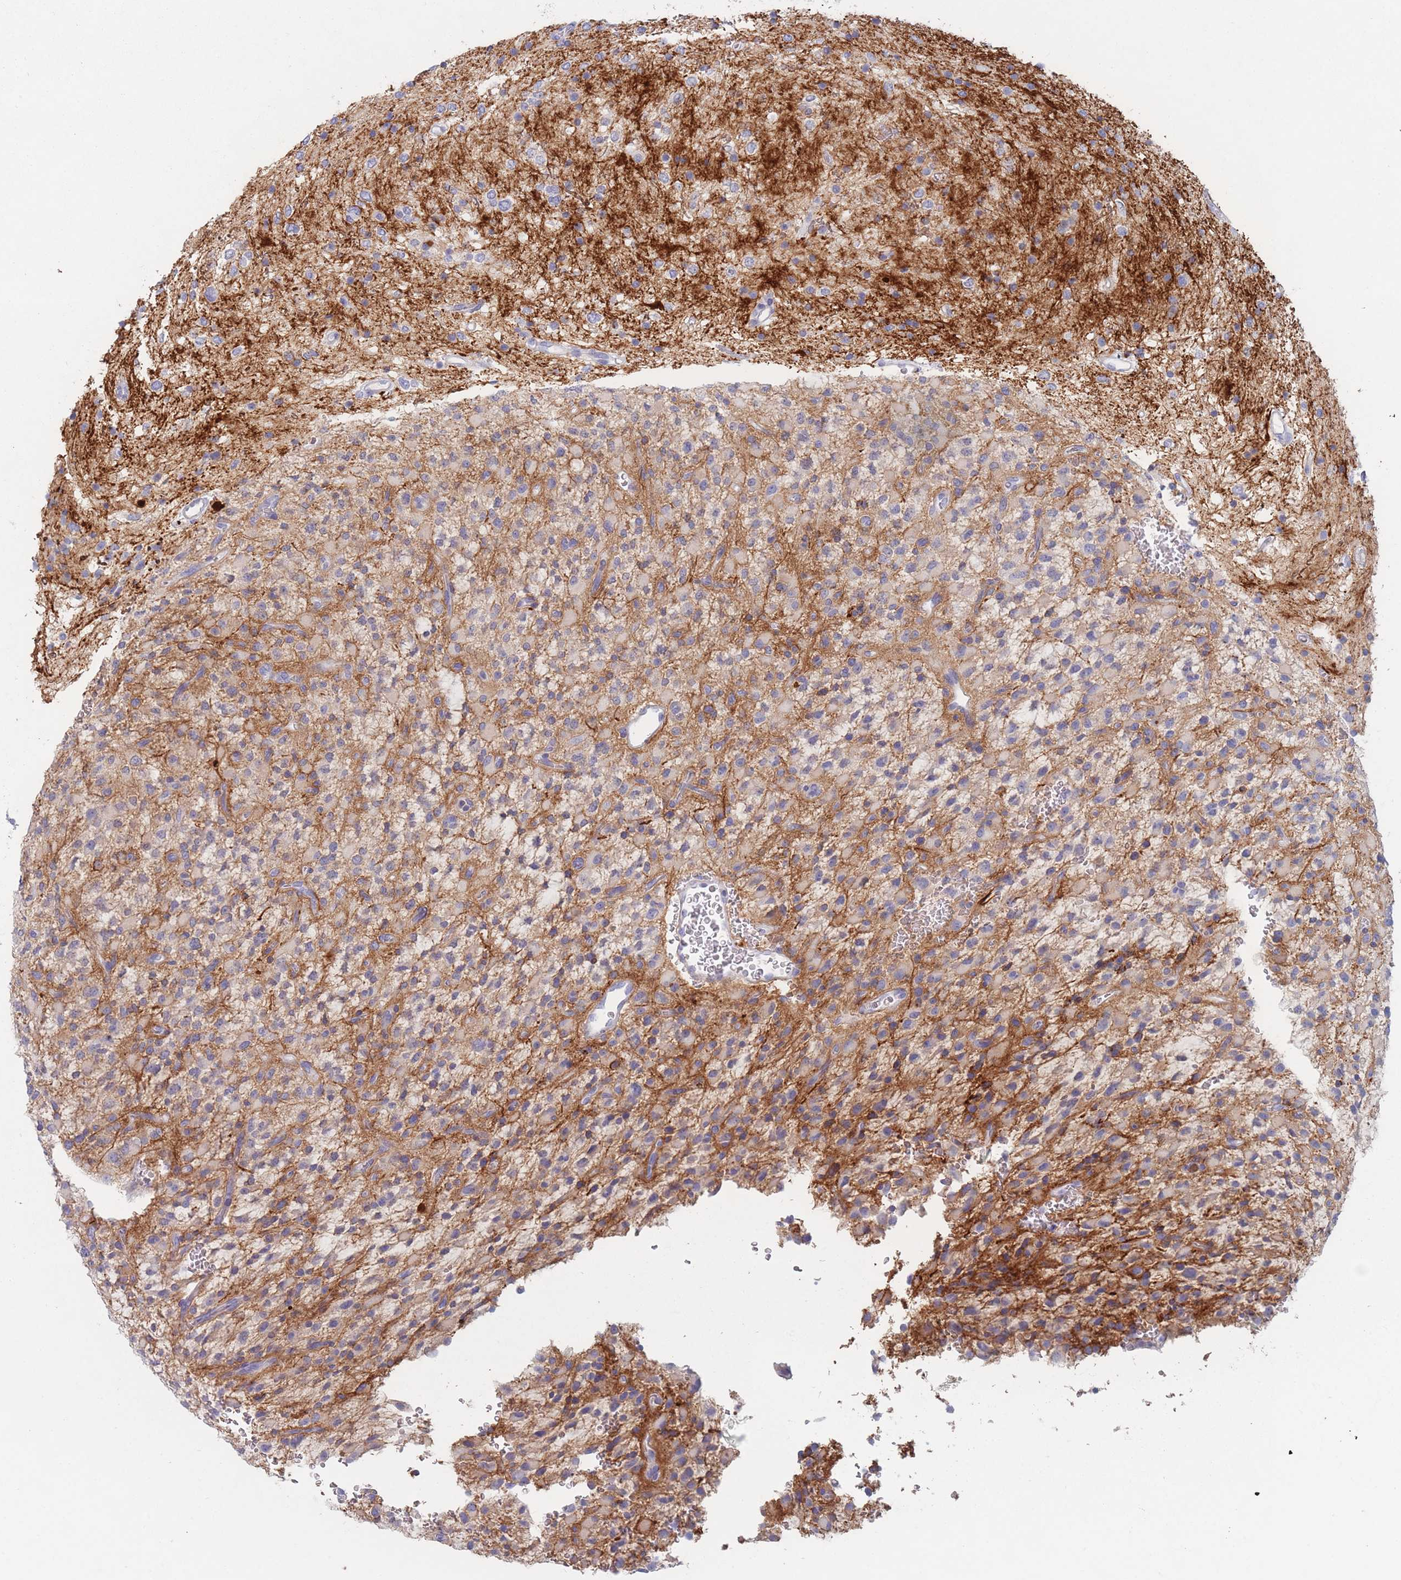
{"staining": {"intensity": "negative", "quantity": "none", "location": "none"}, "tissue": "glioma", "cell_type": "Tumor cells", "image_type": "cancer", "snomed": [{"axis": "morphology", "description": "Glioma, malignant, High grade"}, {"axis": "topography", "description": "Brain"}], "caption": "Protein analysis of glioma shows no significant expression in tumor cells.", "gene": "ATP1A3", "patient": {"sex": "male", "age": 34}}